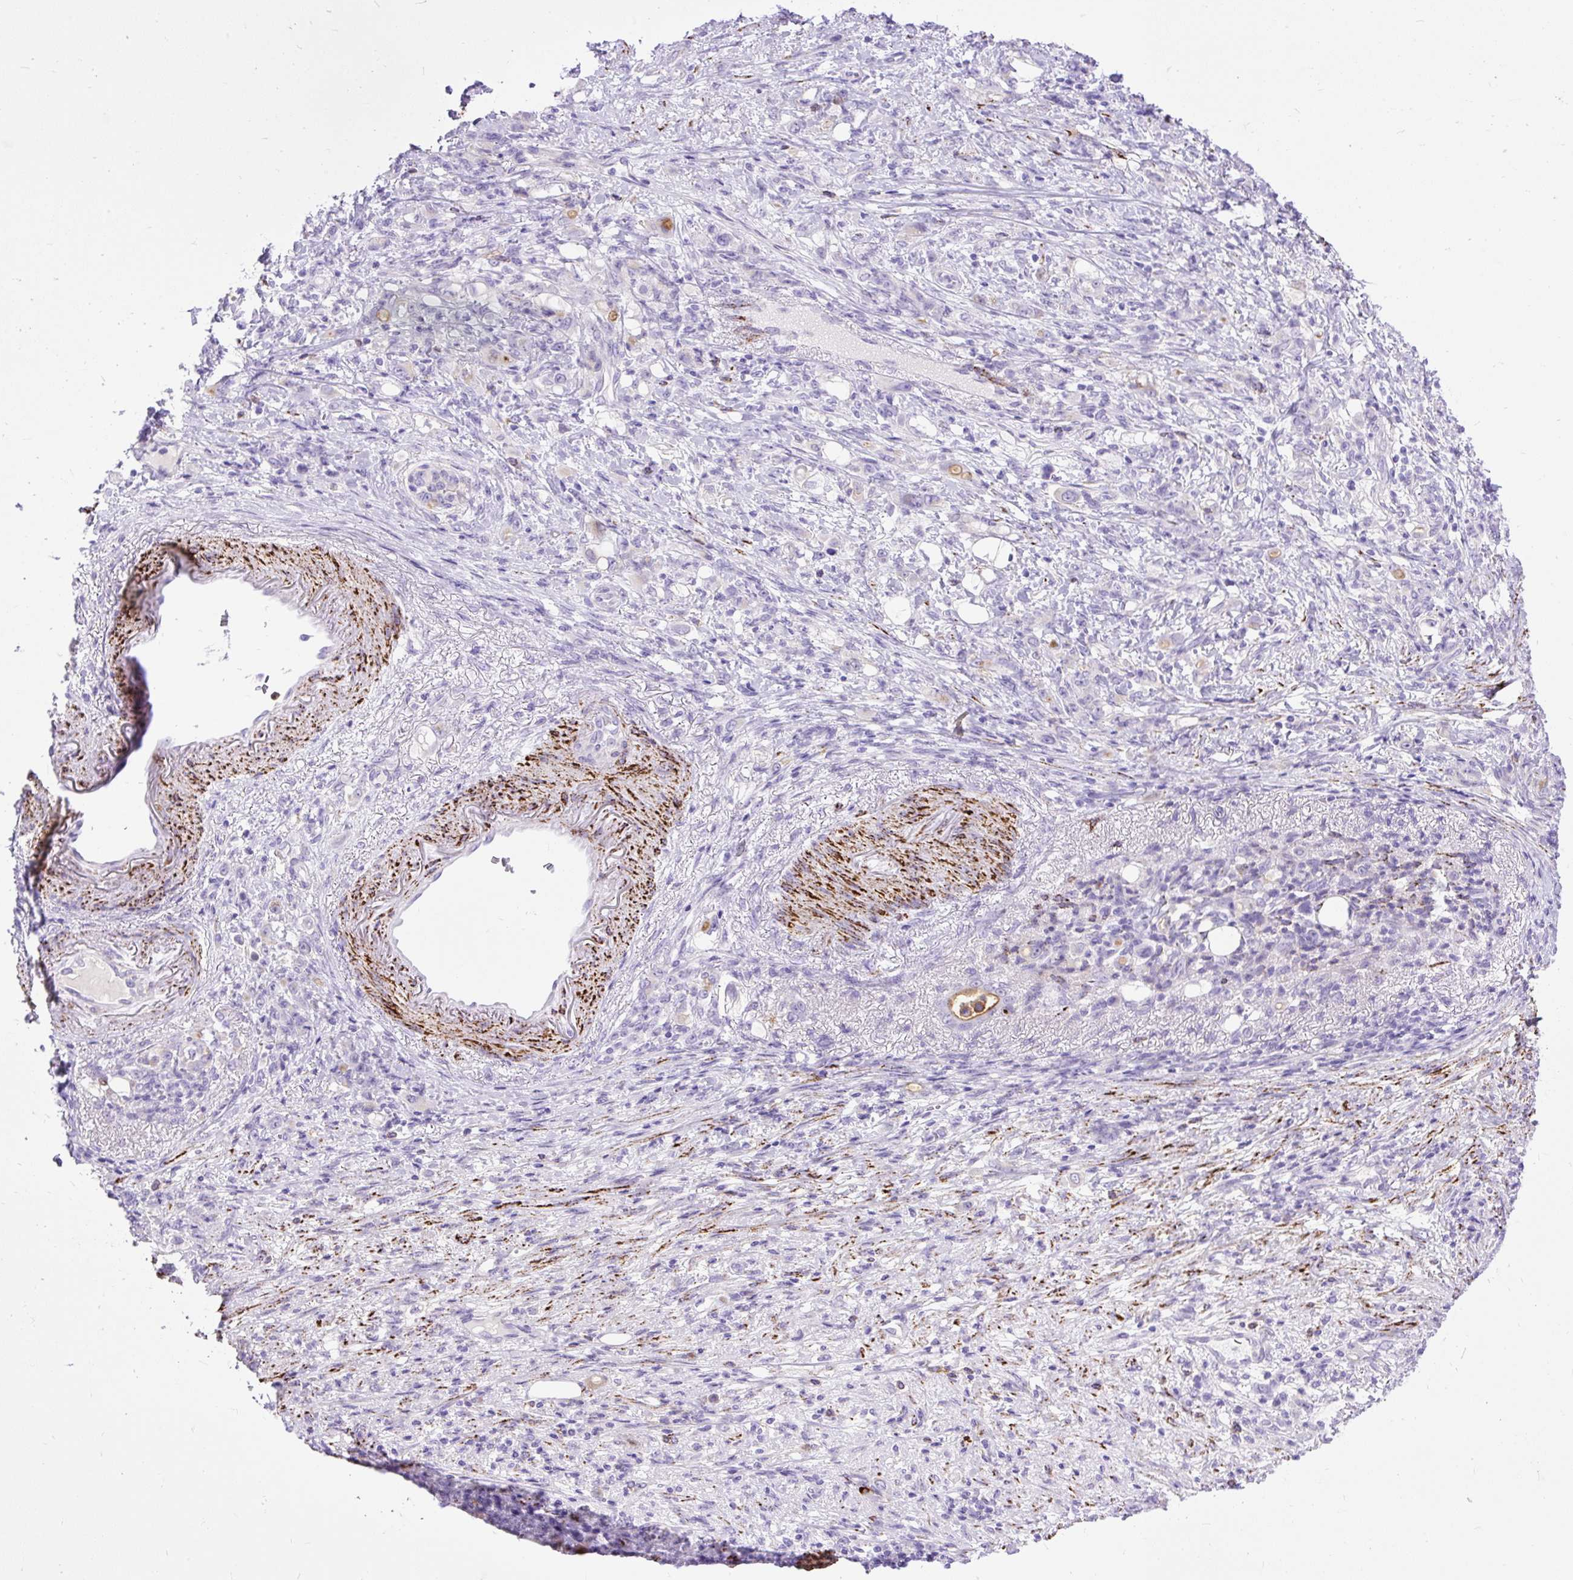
{"staining": {"intensity": "negative", "quantity": "none", "location": "none"}, "tissue": "stomach cancer", "cell_type": "Tumor cells", "image_type": "cancer", "snomed": [{"axis": "morphology", "description": "Adenocarcinoma, NOS"}, {"axis": "topography", "description": "Stomach"}], "caption": "Tumor cells show no significant expression in stomach cancer (adenocarcinoma).", "gene": "ZNF256", "patient": {"sex": "female", "age": 79}}